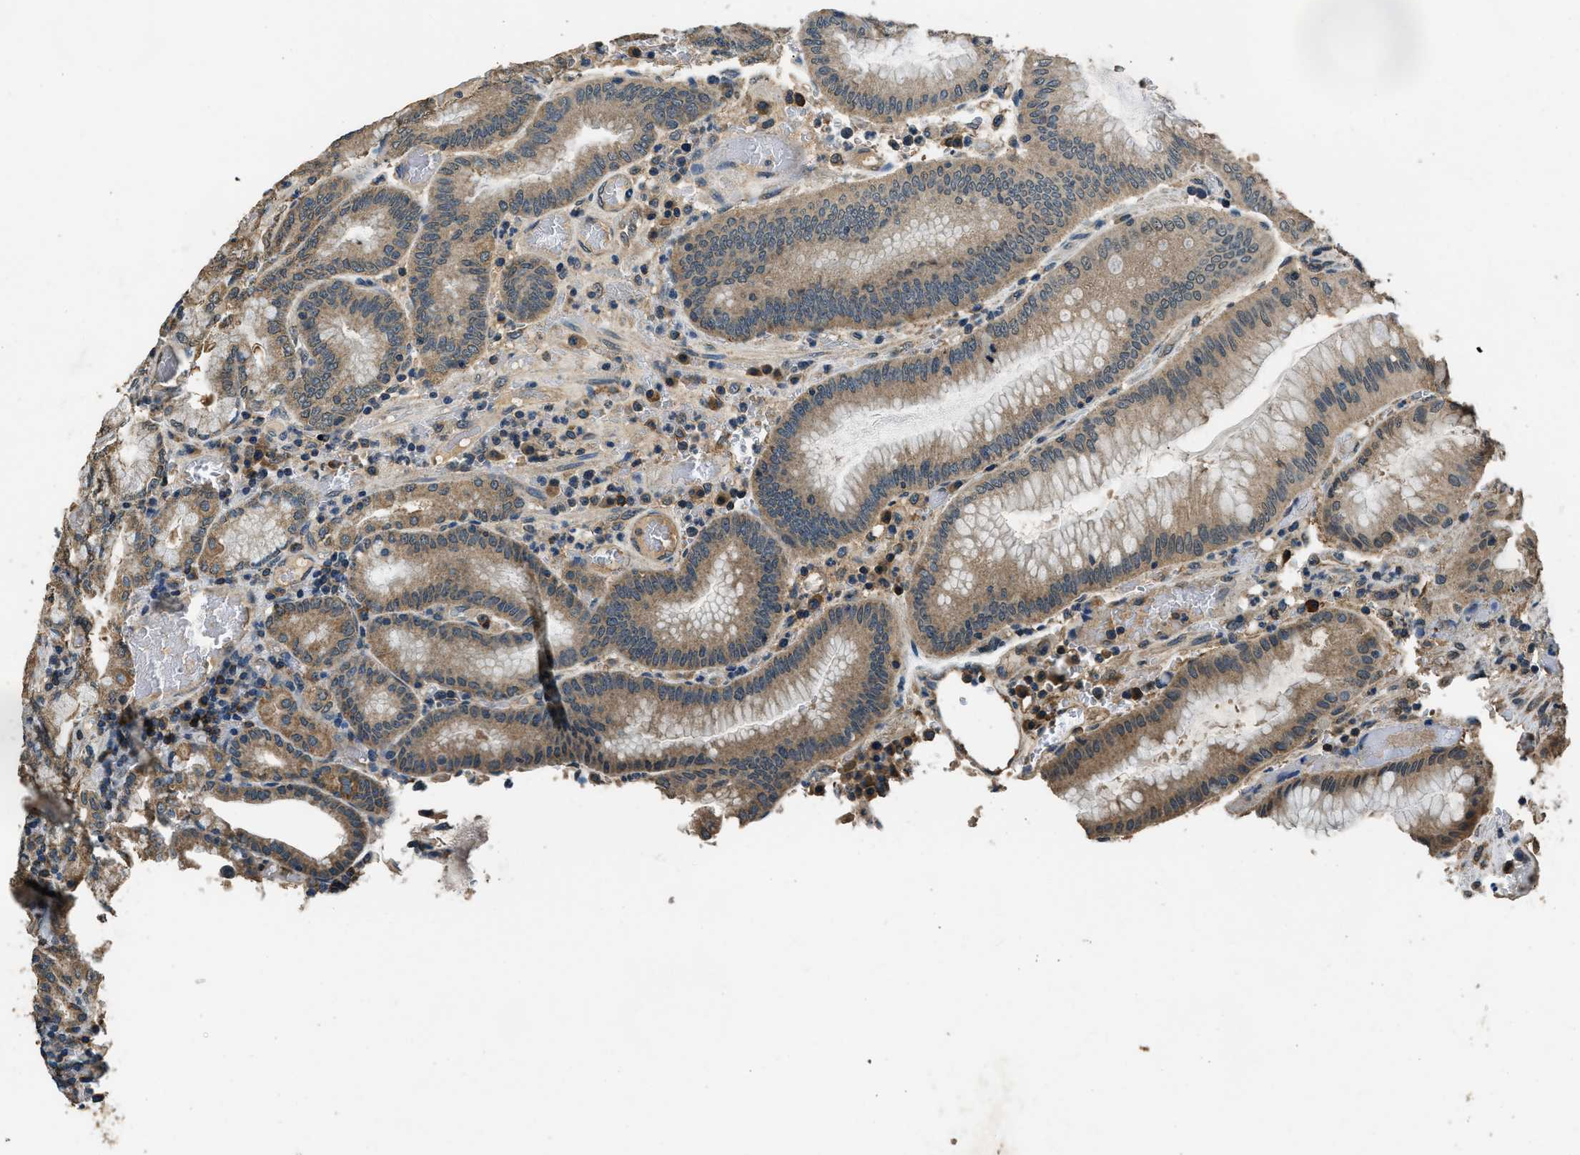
{"staining": {"intensity": "moderate", "quantity": ">75%", "location": "cytoplasmic/membranous"}, "tissue": "stomach", "cell_type": "Glandular cells", "image_type": "normal", "snomed": [{"axis": "morphology", "description": "Normal tissue, NOS"}, {"axis": "morphology", "description": "Carcinoid, malignant, NOS"}, {"axis": "topography", "description": "Stomach, upper"}], "caption": "IHC (DAB (3,3'-diaminobenzidine)) staining of unremarkable human stomach demonstrates moderate cytoplasmic/membranous protein positivity in approximately >75% of glandular cells.", "gene": "SALL3", "patient": {"sex": "male", "age": 39}}